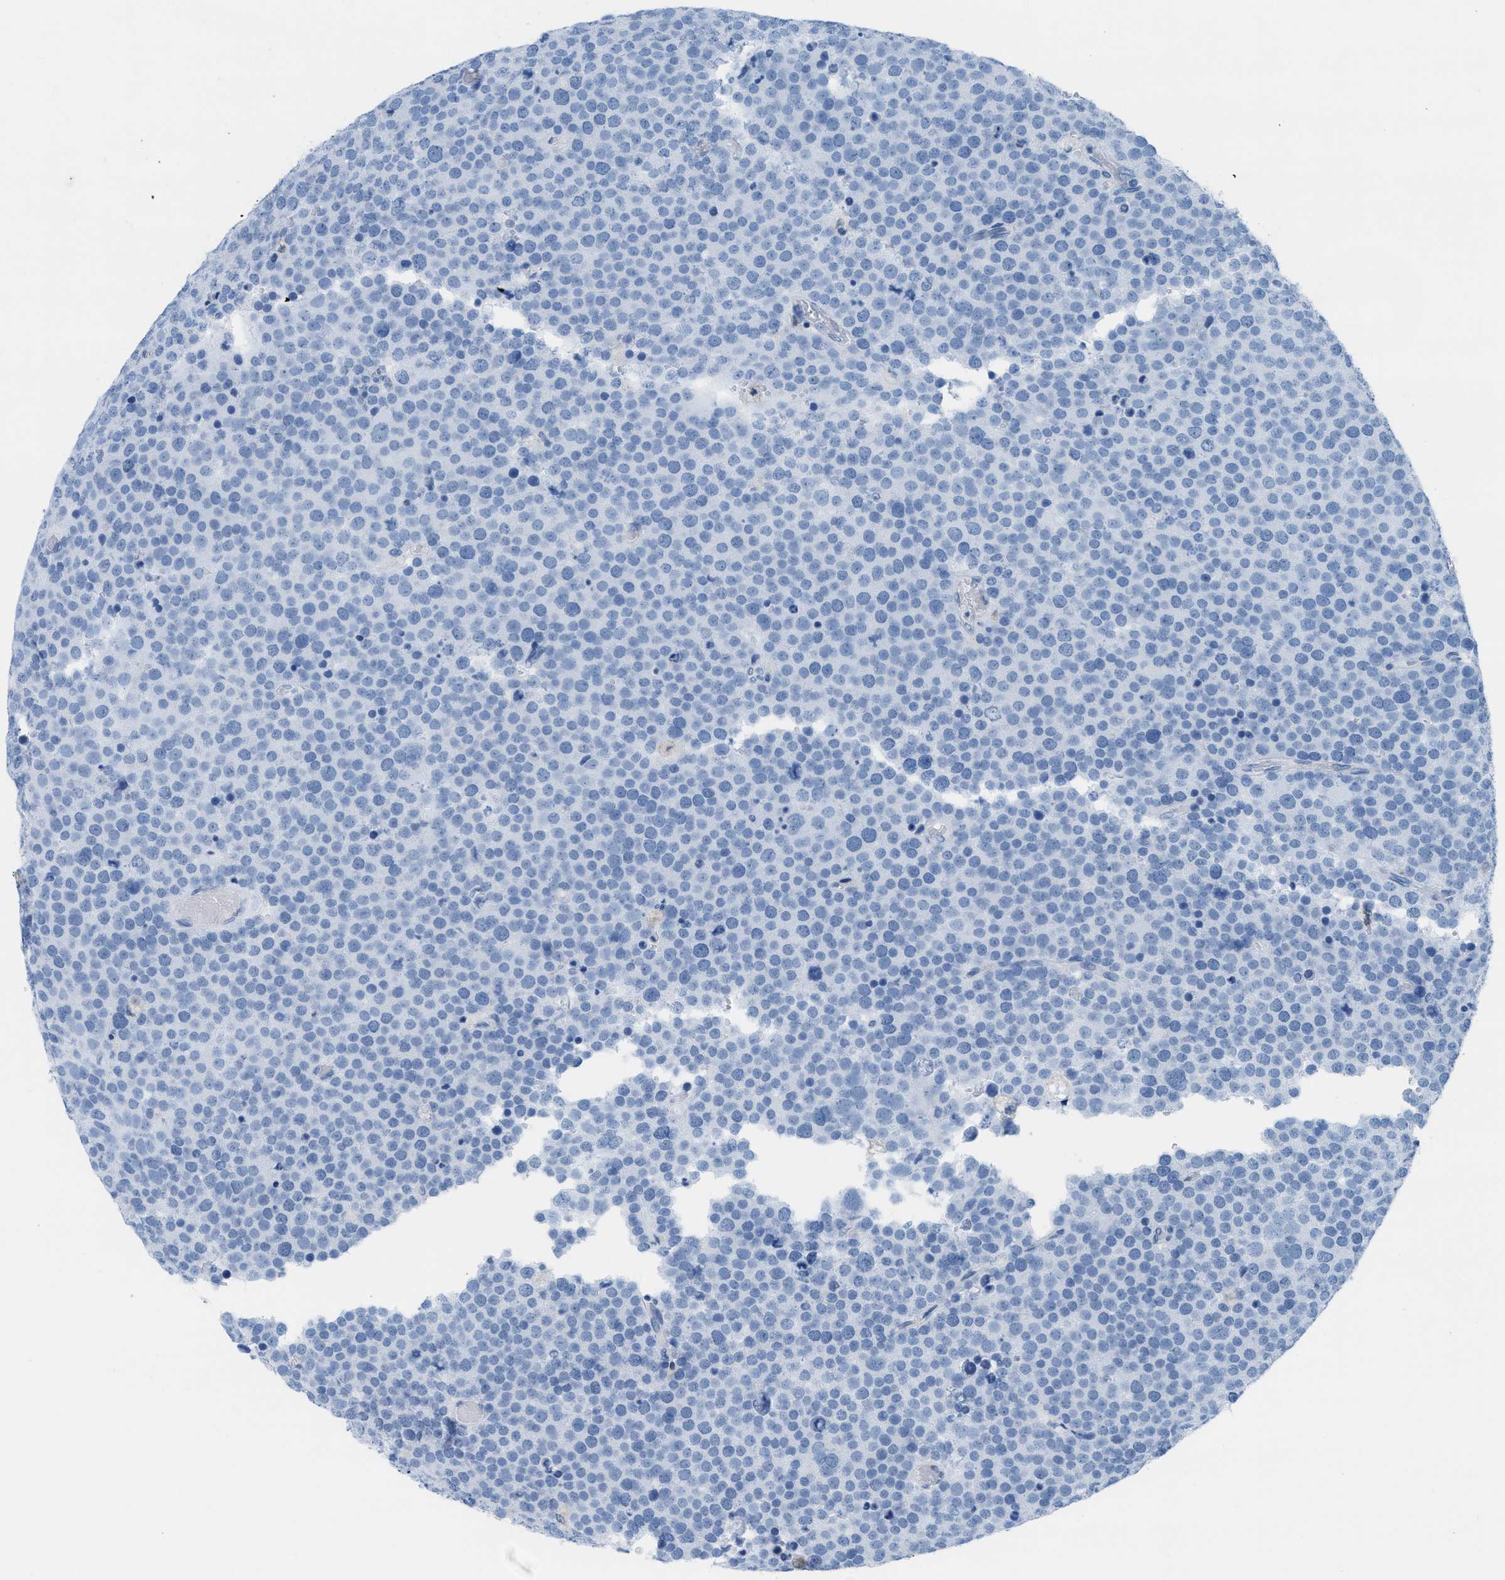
{"staining": {"intensity": "negative", "quantity": "none", "location": "none"}, "tissue": "testis cancer", "cell_type": "Tumor cells", "image_type": "cancer", "snomed": [{"axis": "morphology", "description": "Normal tissue, NOS"}, {"axis": "morphology", "description": "Seminoma, NOS"}, {"axis": "topography", "description": "Testis"}], "caption": "This is an immunohistochemistry histopathology image of testis cancer. There is no staining in tumor cells.", "gene": "ASGR1", "patient": {"sex": "male", "age": 71}}